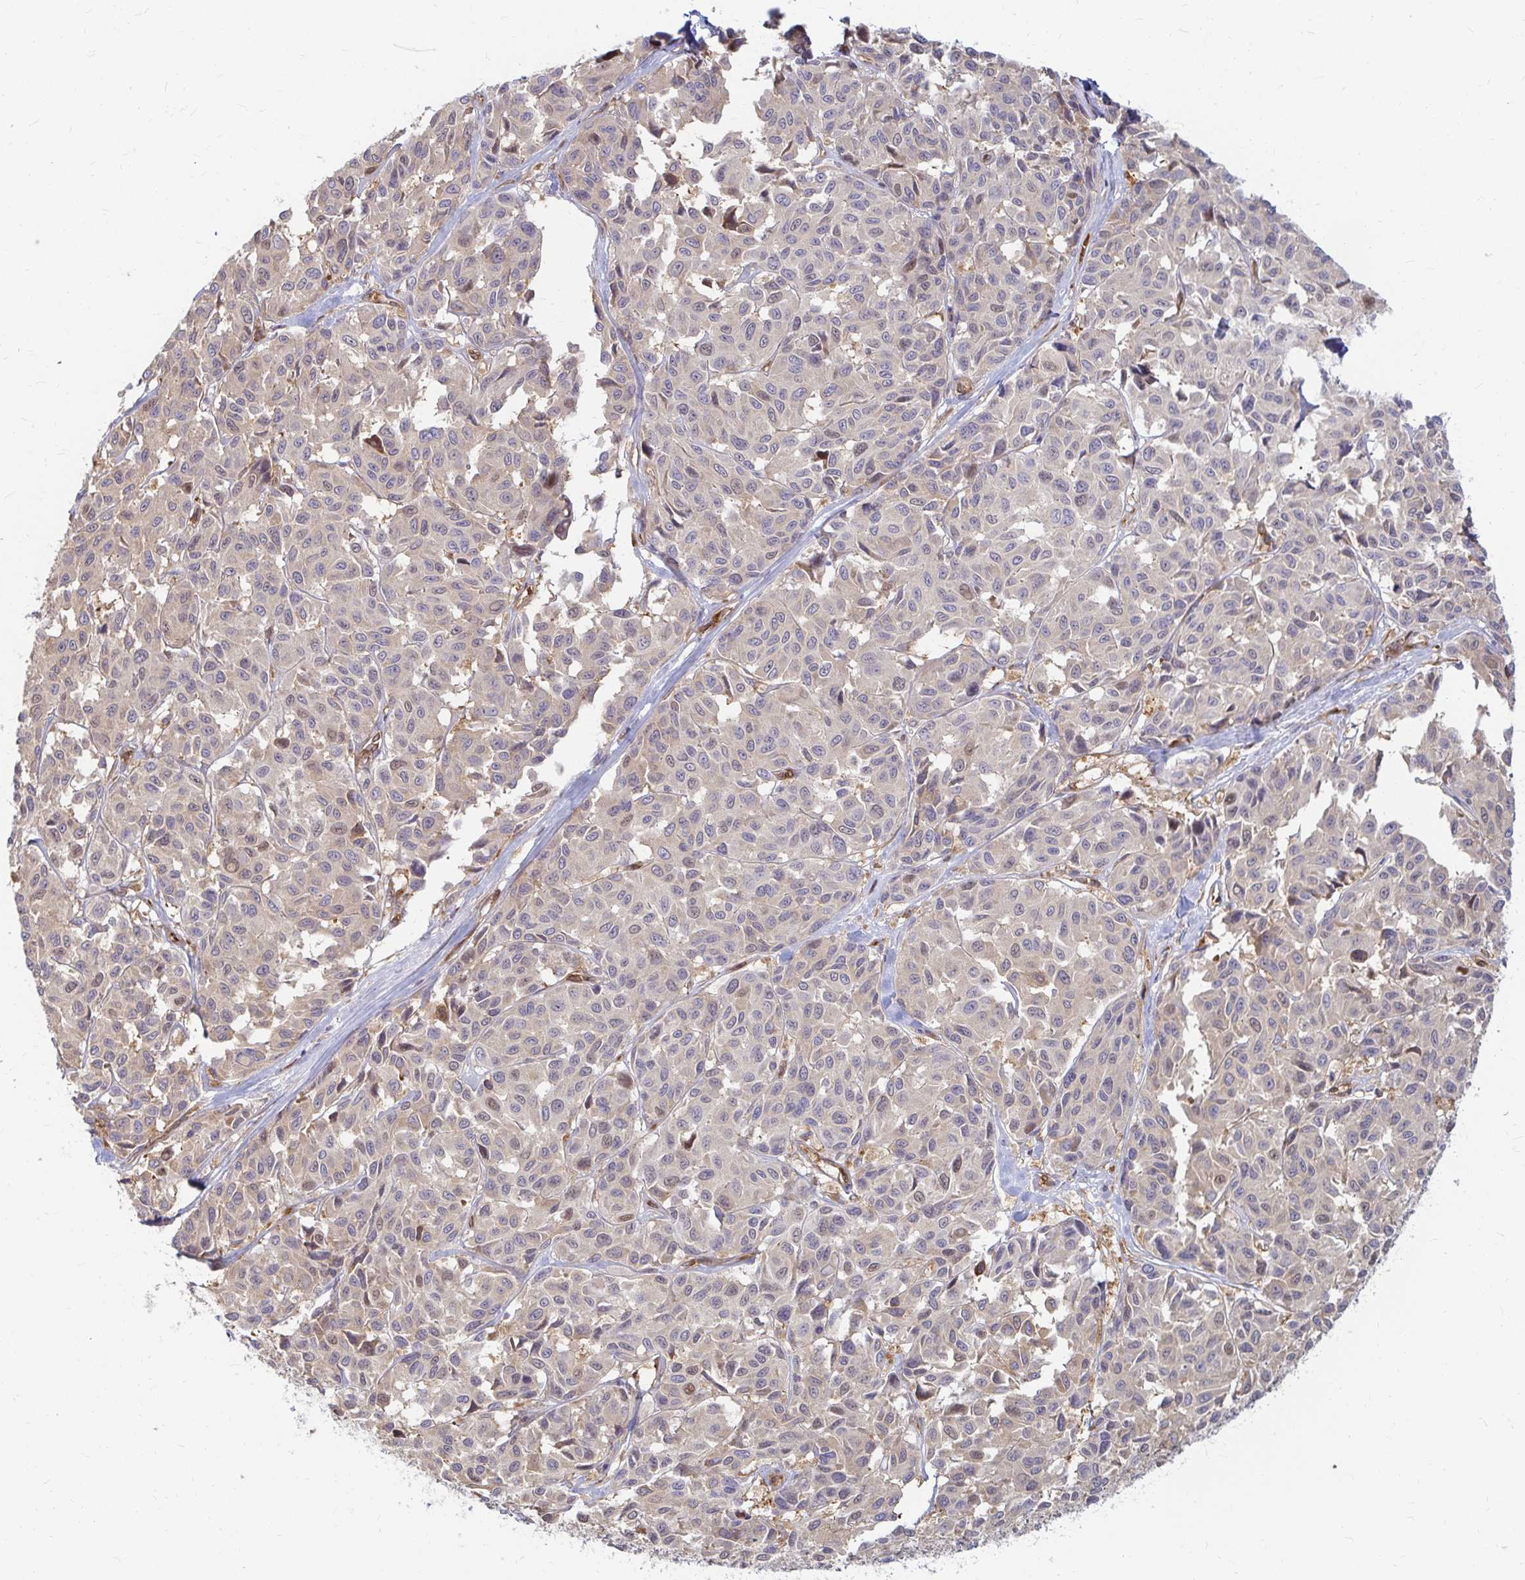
{"staining": {"intensity": "negative", "quantity": "none", "location": "none"}, "tissue": "melanoma", "cell_type": "Tumor cells", "image_type": "cancer", "snomed": [{"axis": "morphology", "description": "Malignant melanoma, NOS"}, {"axis": "topography", "description": "Skin"}], "caption": "Image shows no significant protein positivity in tumor cells of melanoma.", "gene": "CAST", "patient": {"sex": "female", "age": 66}}